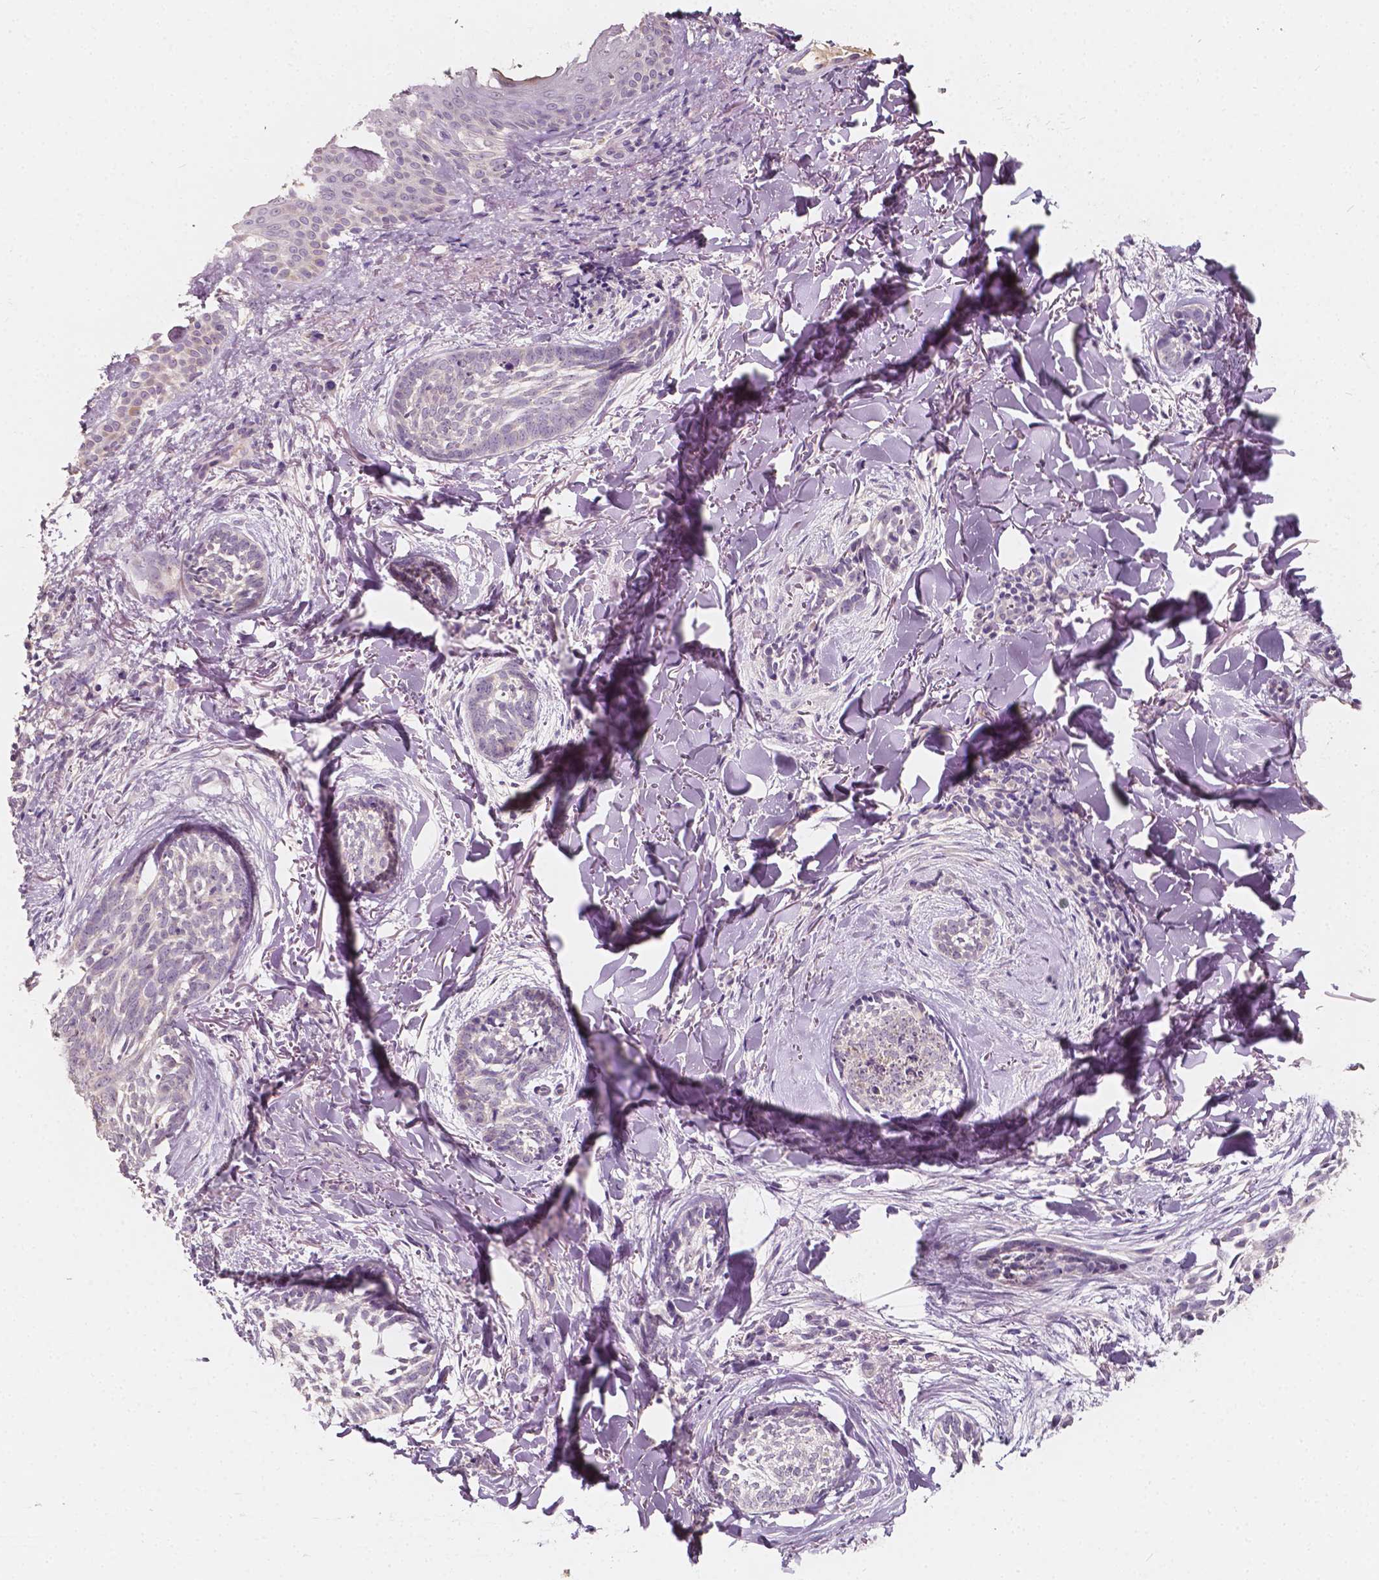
{"staining": {"intensity": "negative", "quantity": "none", "location": "none"}, "tissue": "skin cancer", "cell_type": "Tumor cells", "image_type": "cancer", "snomed": [{"axis": "morphology", "description": "Basal cell carcinoma"}, {"axis": "topography", "description": "Skin"}], "caption": "Immunohistochemical staining of human skin cancer (basal cell carcinoma) shows no significant positivity in tumor cells.", "gene": "NPC1L1", "patient": {"sex": "female", "age": 68}}